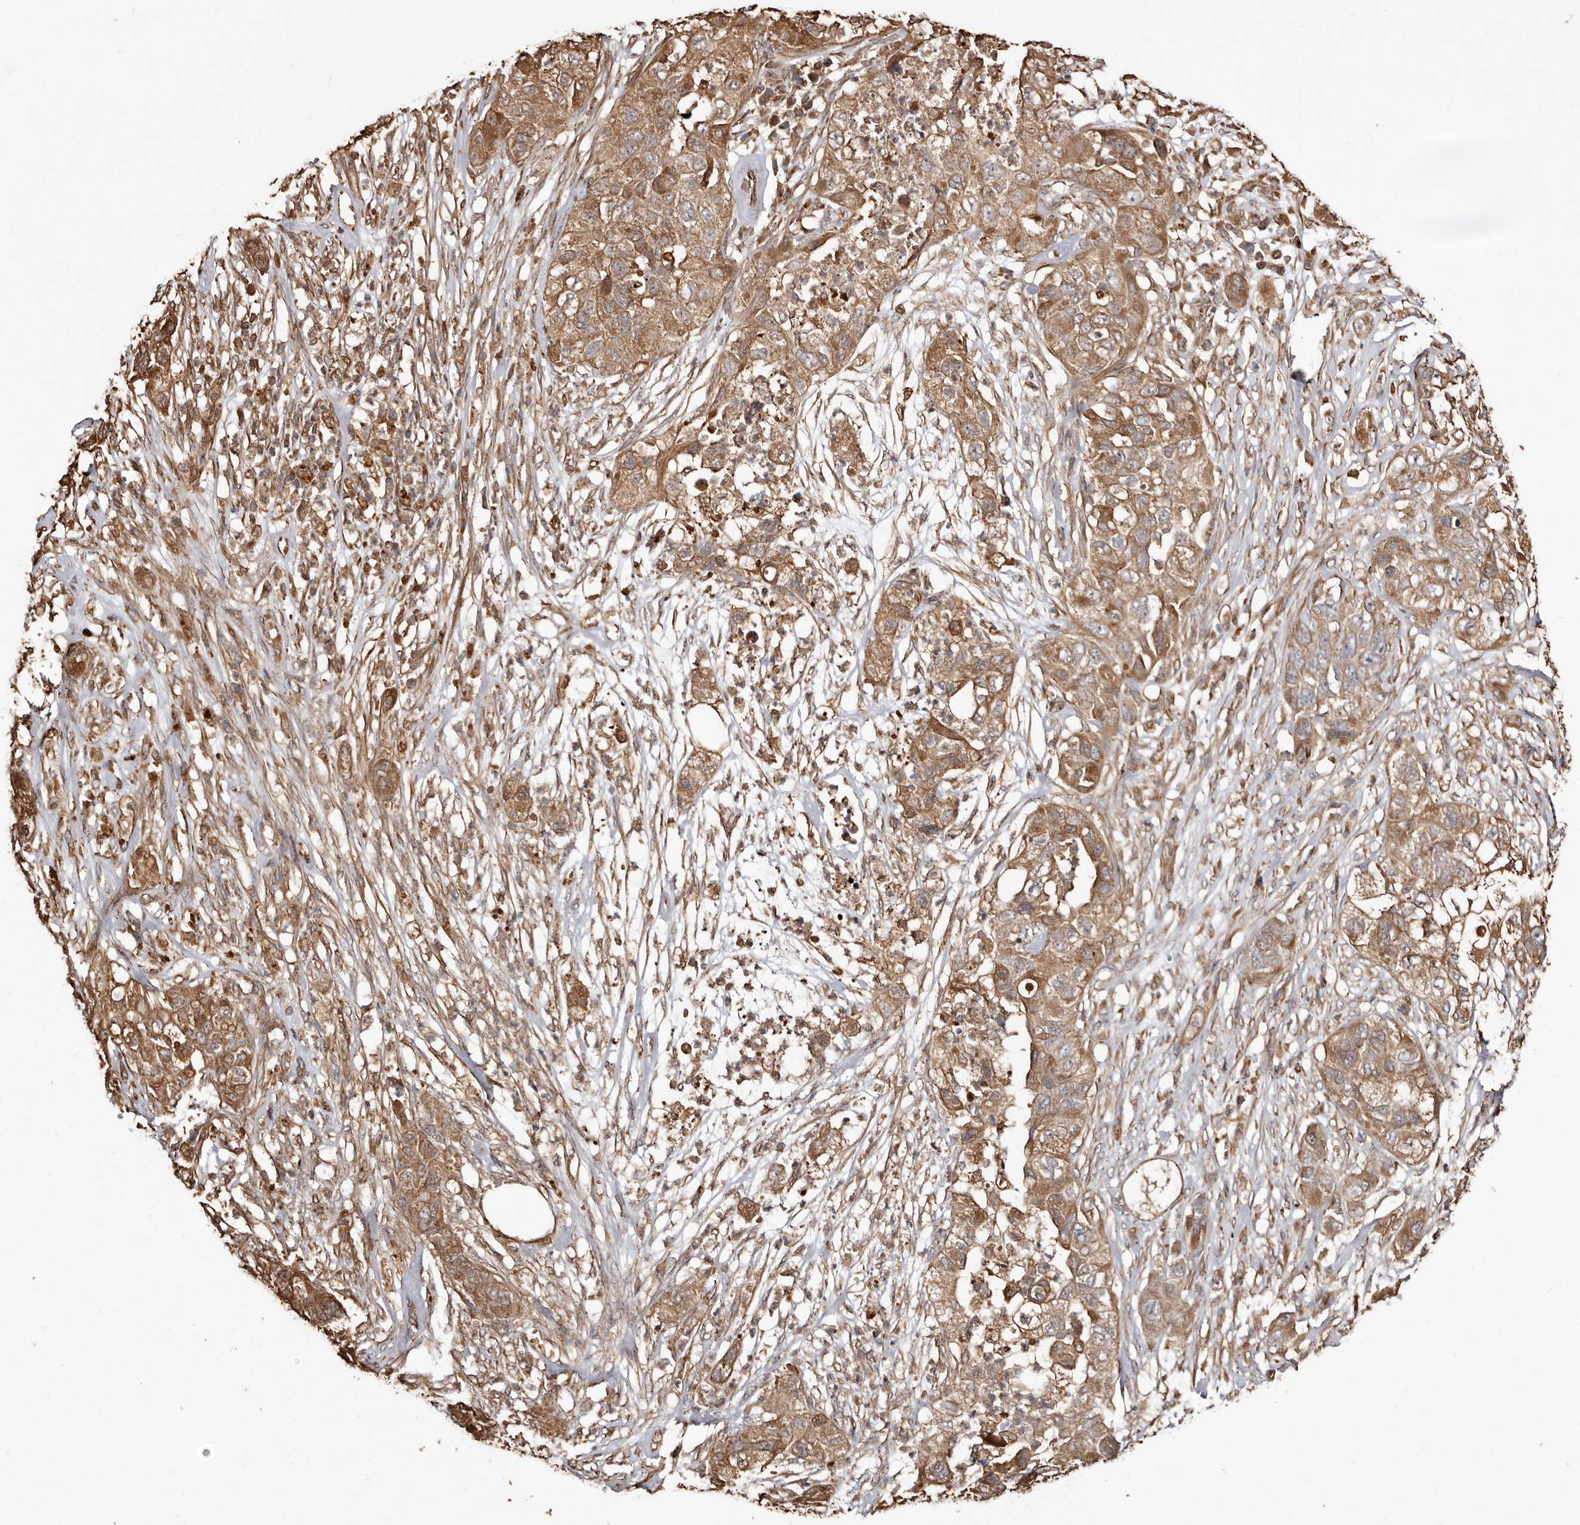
{"staining": {"intensity": "moderate", "quantity": ">75%", "location": "cytoplasmic/membranous"}, "tissue": "pancreatic cancer", "cell_type": "Tumor cells", "image_type": "cancer", "snomed": [{"axis": "morphology", "description": "Adenocarcinoma, NOS"}, {"axis": "topography", "description": "Pancreas"}], "caption": "DAB immunohistochemical staining of pancreatic adenocarcinoma shows moderate cytoplasmic/membranous protein positivity in about >75% of tumor cells.", "gene": "MACC1", "patient": {"sex": "female", "age": 78}}